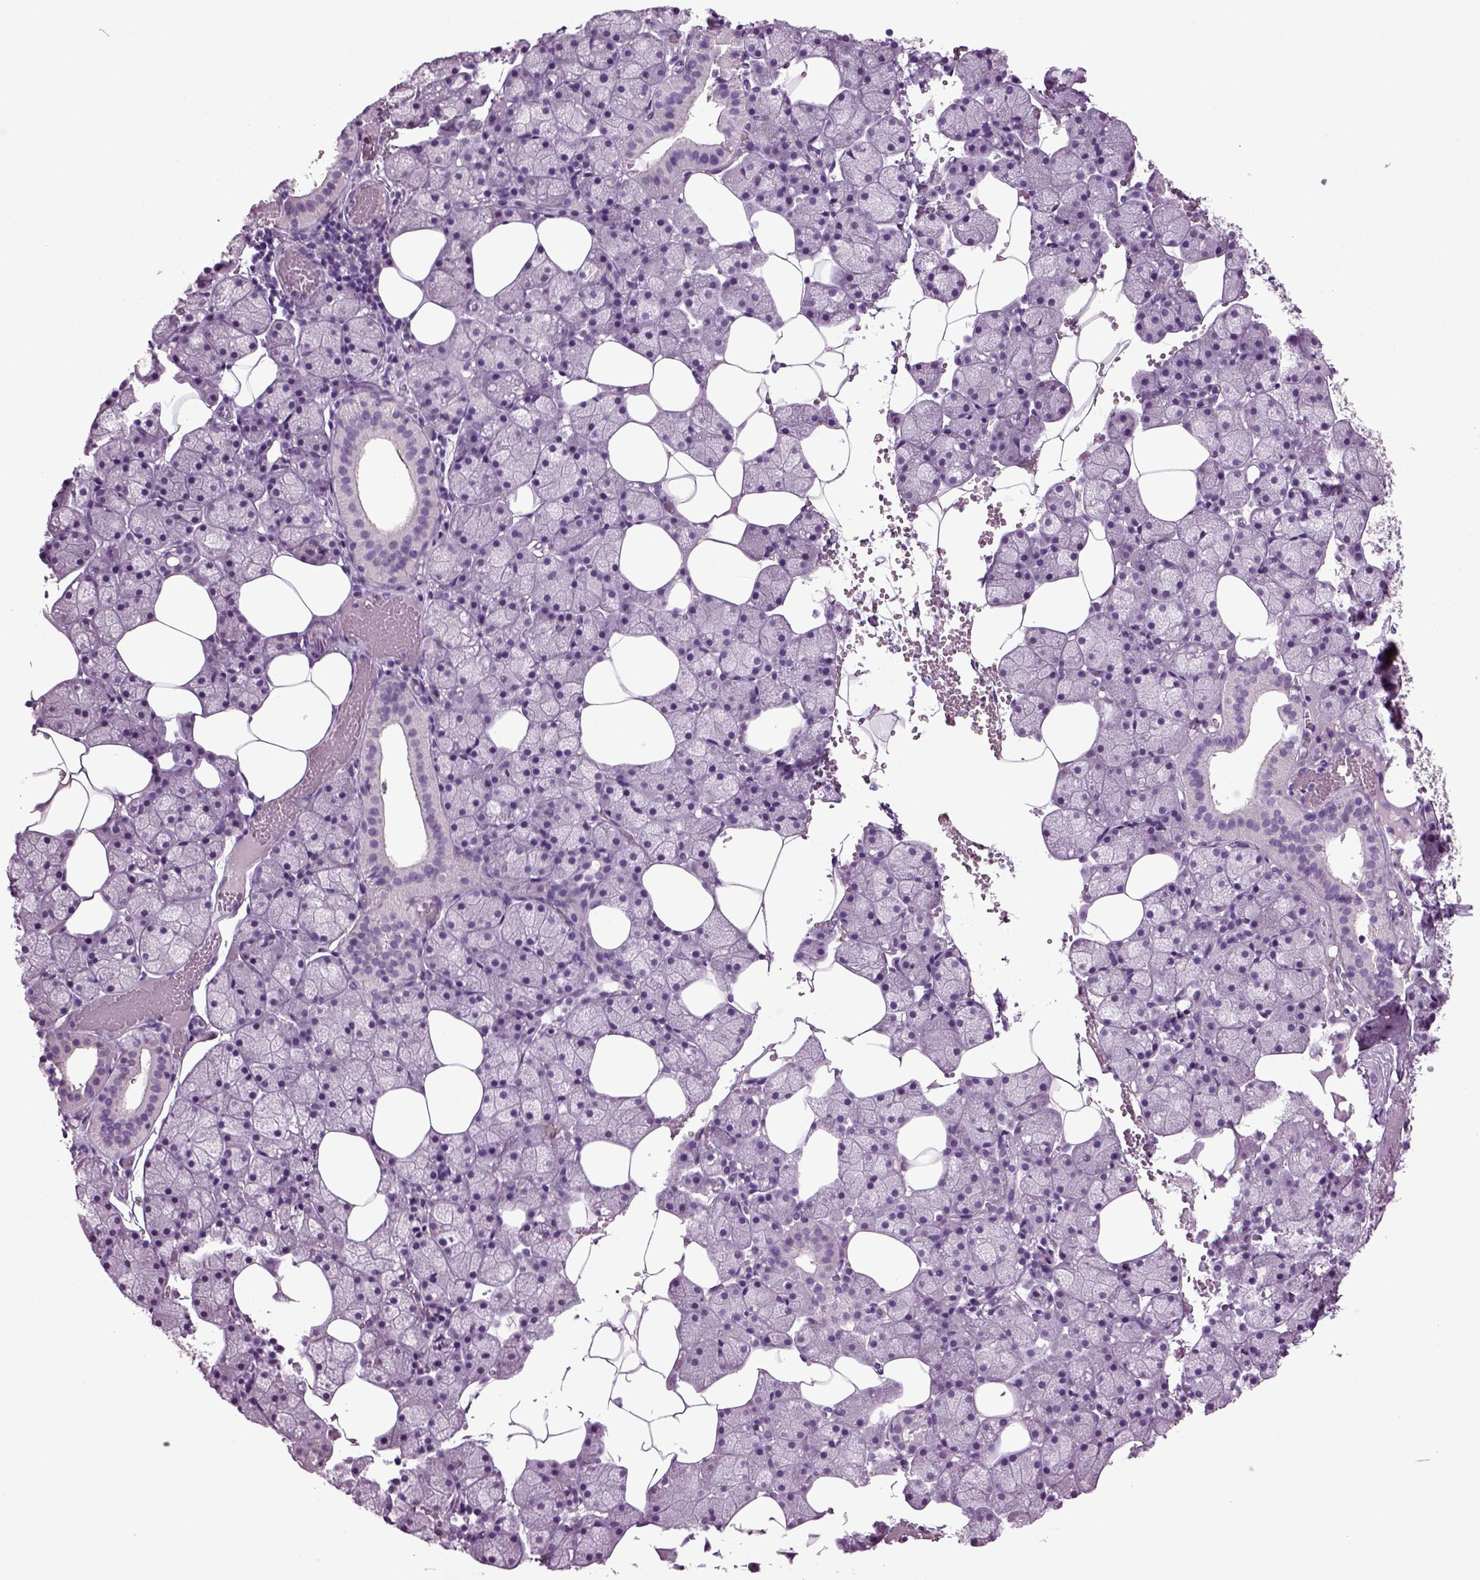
{"staining": {"intensity": "negative", "quantity": "none", "location": "none"}, "tissue": "salivary gland", "cell_type": "Glandular cells", "image_type": "normal", "snomed": [{"axis": "morphology", "description": "Normal tissue, NOS"}, {"axis": "topography", "description": "Salivary gland"}], "caption": "A high-resolution photomicrograph shows immunohistochemistry (IHC) staining of benign salivary gland, which shows no significant staining in glandular cells.", "gene": "SLC17A6", "patient": {"sex": "male", "age": 38}}